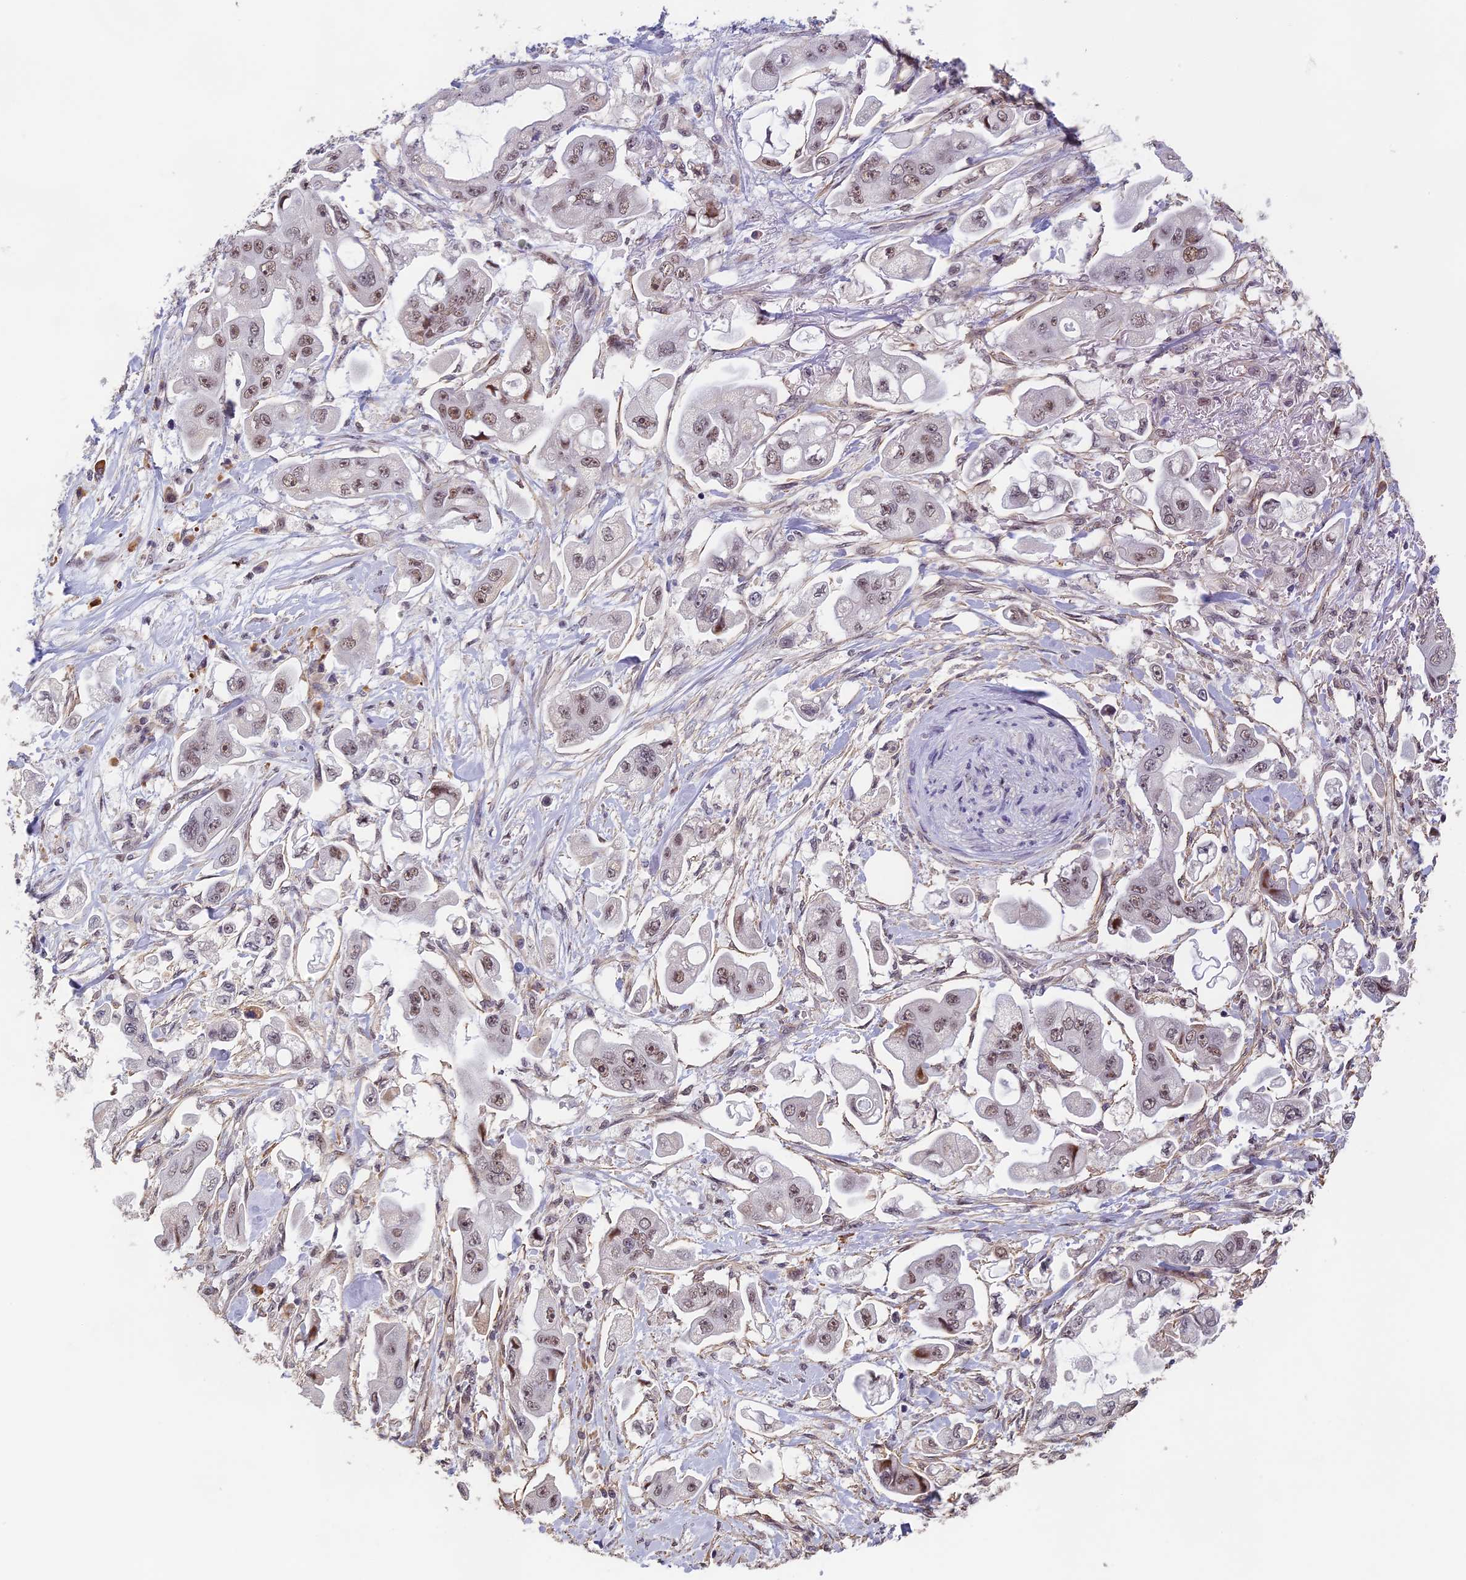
{"staining": {"intensity": "weak", "quantity": "25%-75%", "location": "nuclear"}, "tissue": "stomach cancer", "cell_type": "Tumor cells", "image_type": "cancer", "snomed": [{"axis": "morphology", "description": "Adenocarcinoma, NOS"}, {"axis": "topography", "description": "Stomach"}], "caption": "Protein staining shows weak nuclear positivity in approximately 25%-75% of tumor cells in stomach cancer (adenocarcinoma). The staining was performed using DAB, with brown indicating positive protein expression. Nuclei are stained blue with hematoxylin.", "gene": "MORF4L1", "patient": {"sex": "male", "age": 62}}